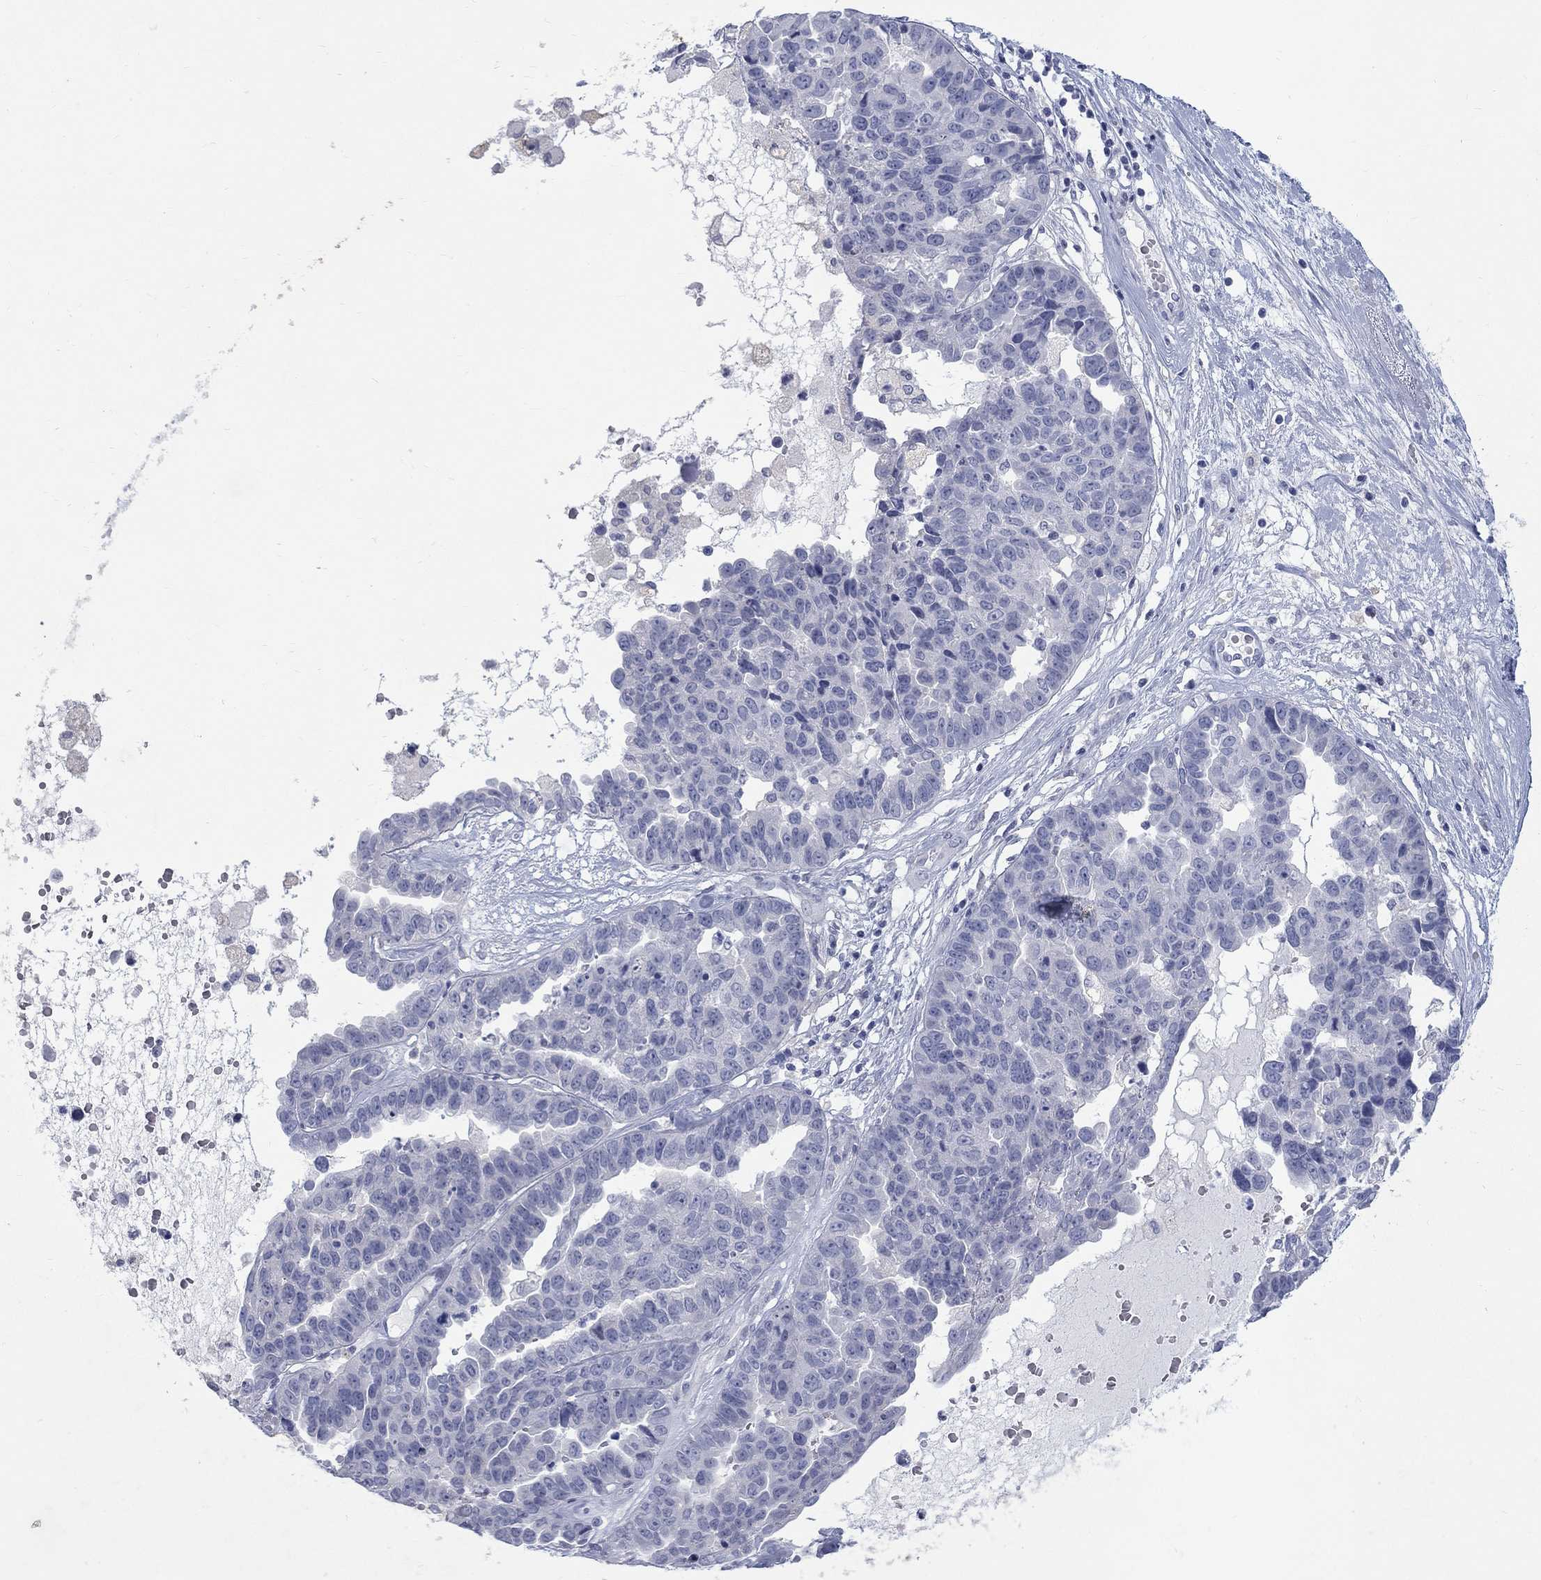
{"staining": {"intensity": "negative", "quantity": "none", "location": "none"}, "tissue": "ovarian cancer", "cell_type": "Tumor cells", "image_type": "cancer", "snomed": [{"axis": "morphology", "description": "Cystadenocarcinoma, serous, NOS"}, {"axis": "topography", "description": "Ovary"}], "caption": "DAB immunohistochemical staining of human ovarian cancer (serous cystadenocarcinoma) demonstrates no significant positivity in tumor cells.", "gene": "RFTN2", "patient": {"sex": "female", "age": 87}}